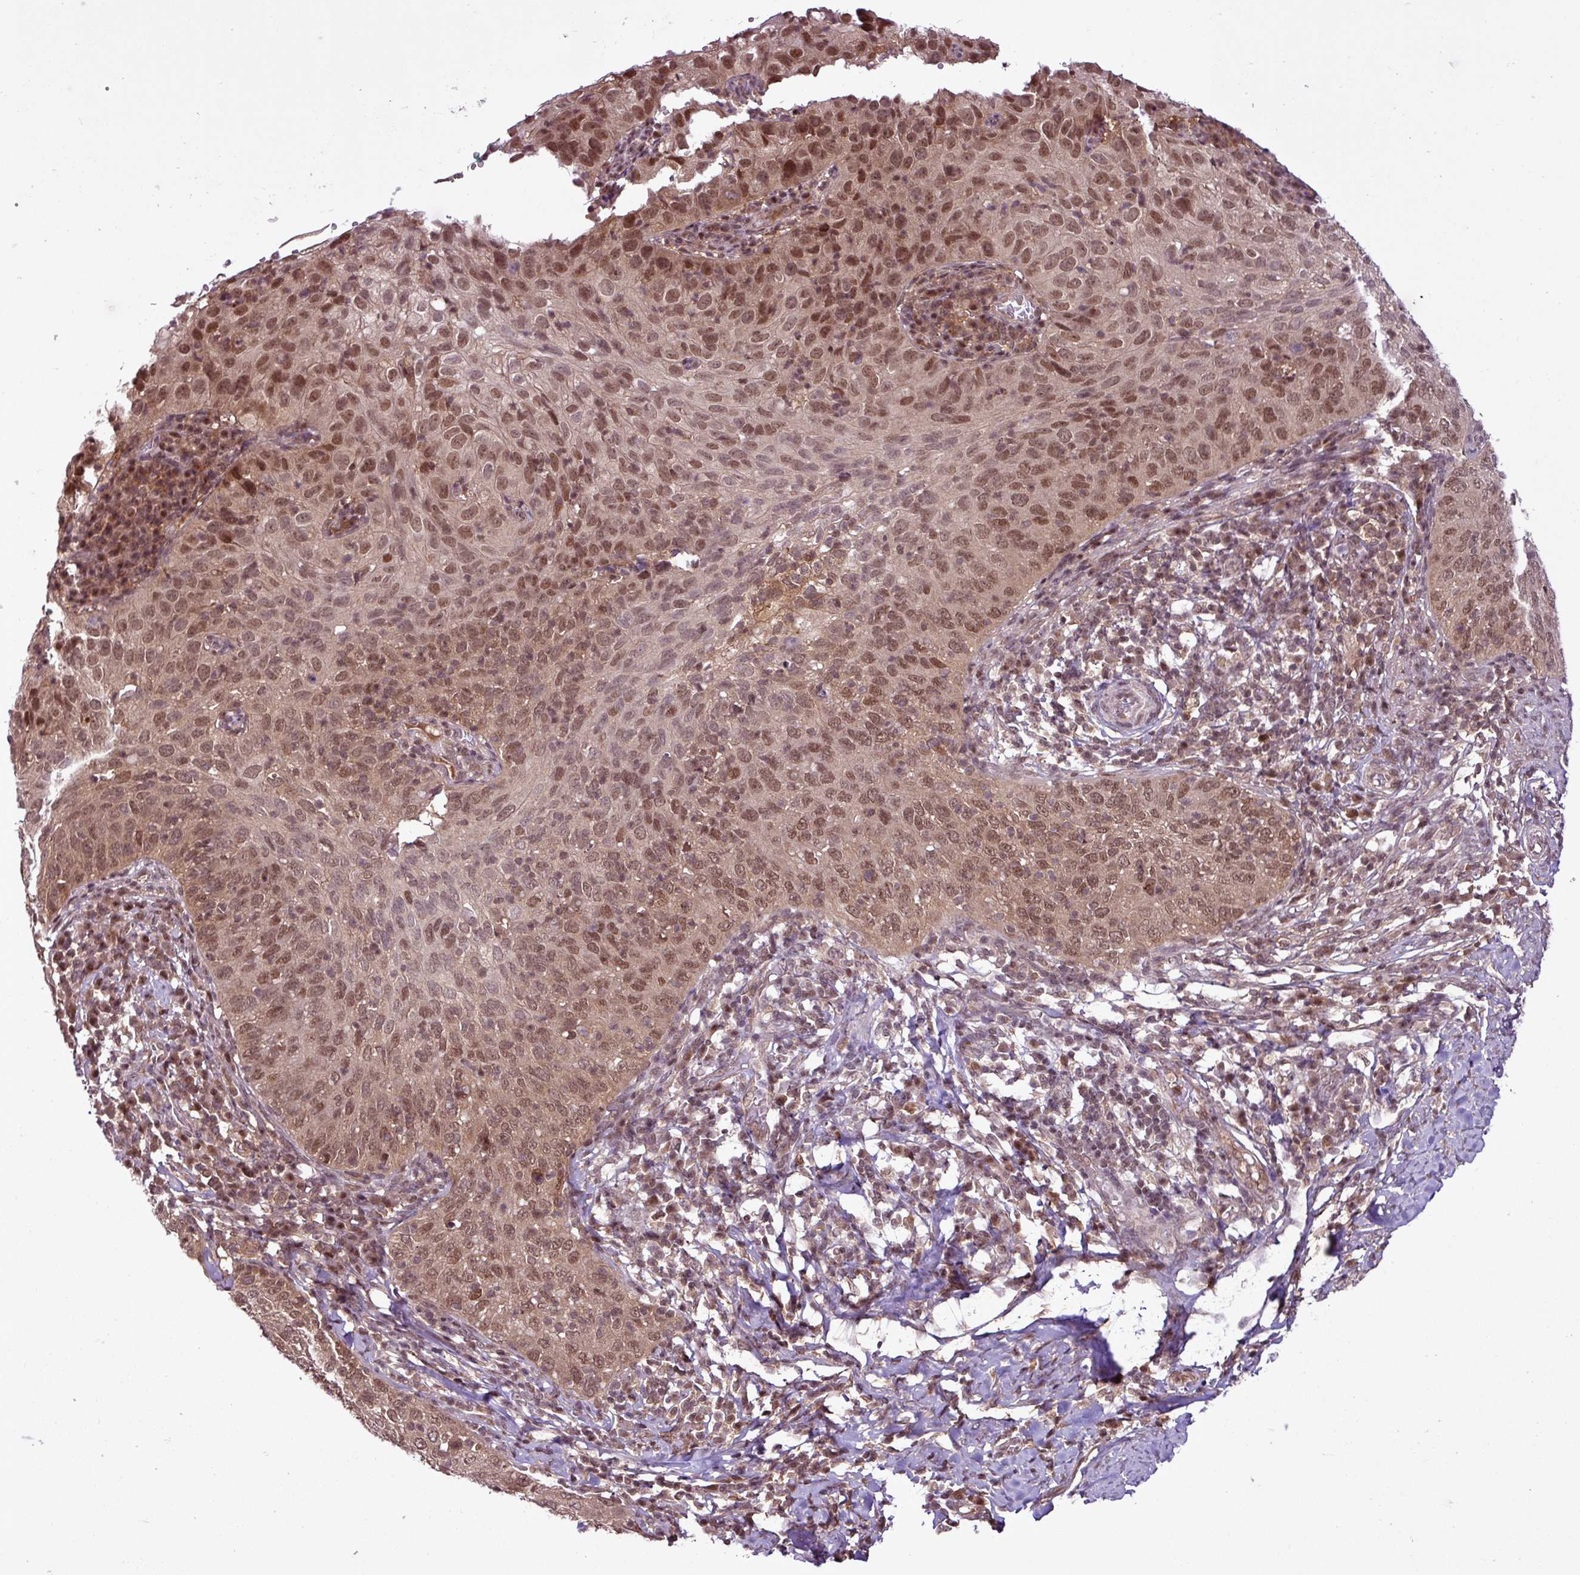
{"staining": {"intensity": "moderate", "quantity": ">75%", "location": "nuclear"}, "tissue": "cervical cancer", "cell_type": "Tumor cells", "image_type": "cancer", "snomed": [{"axis": "morphology", "description": "Squamous cell carcinoma, NOS"}, {"axis": "topography", "description": "Cervix"}], "caption": "Cervical squamous cell carcinoma stained with DAB immunohistochemistry shows medium levels of moderate nuclear staining in approximately >75% of tumor cells.", "gene": "ITPKC", "patient": {"sex": "female", "age": 30}}